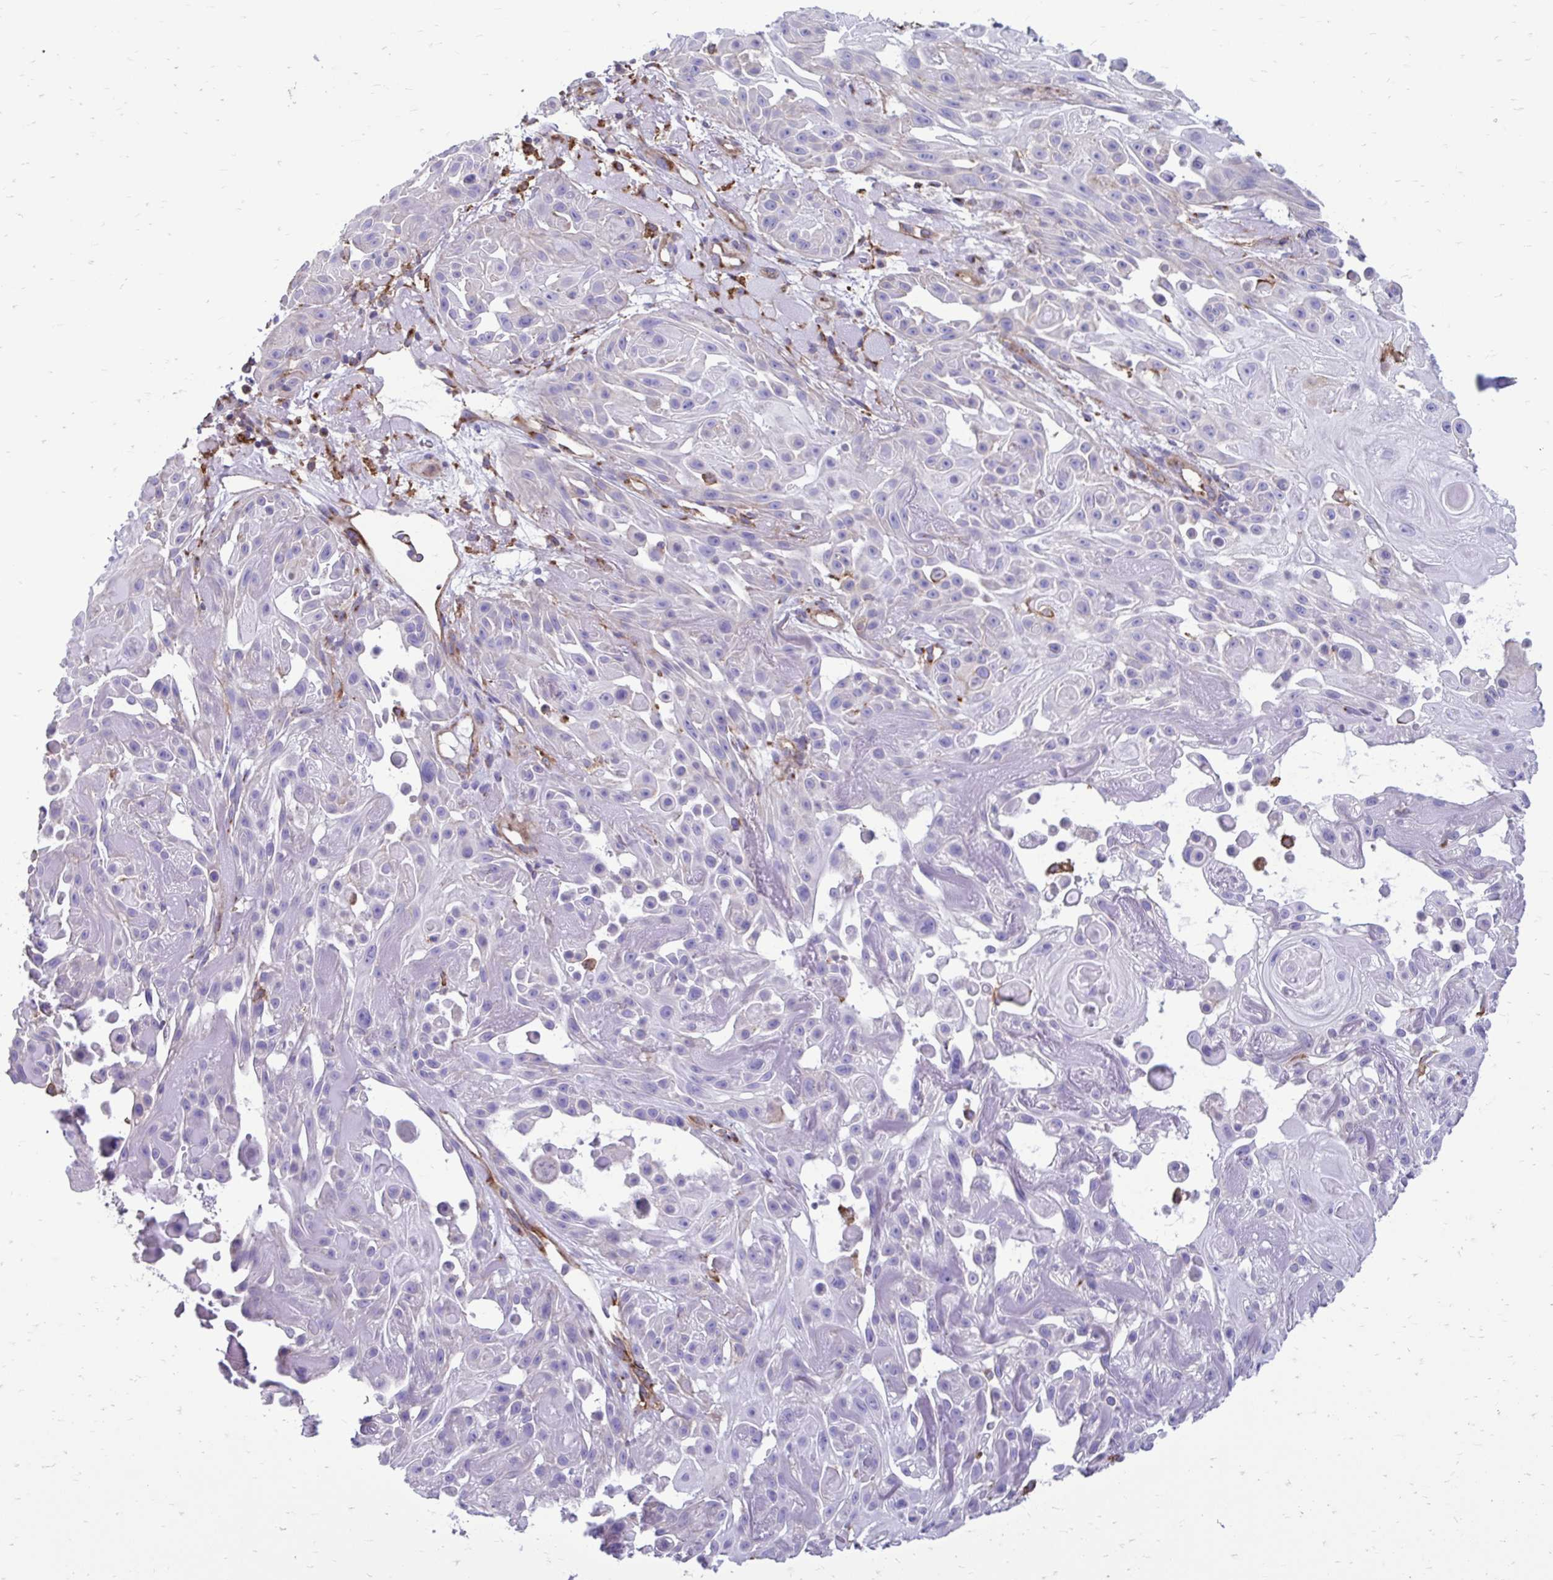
{"staining": {"intensity": "negative", "quantity": "none", "location": "none"}, "tissue": "skin cancer", "cell_type": "Tumor cells", "image_type": "cancer", "snomed": [{"axis": "morphology", "description": "Squamous cell carcinoma, NOS"}, {"axis": "topography", "description": "Skin"}], "caption": "Immunohistochemical staining of human skin squamous cell carcinoma demonstrates no significant expression in tumor cells. (Immunohistochemistry (ihc), brightfield microscopy, high magnification).", "gene": "CLTA", "patient": {"sex": "male", "age": 91}}